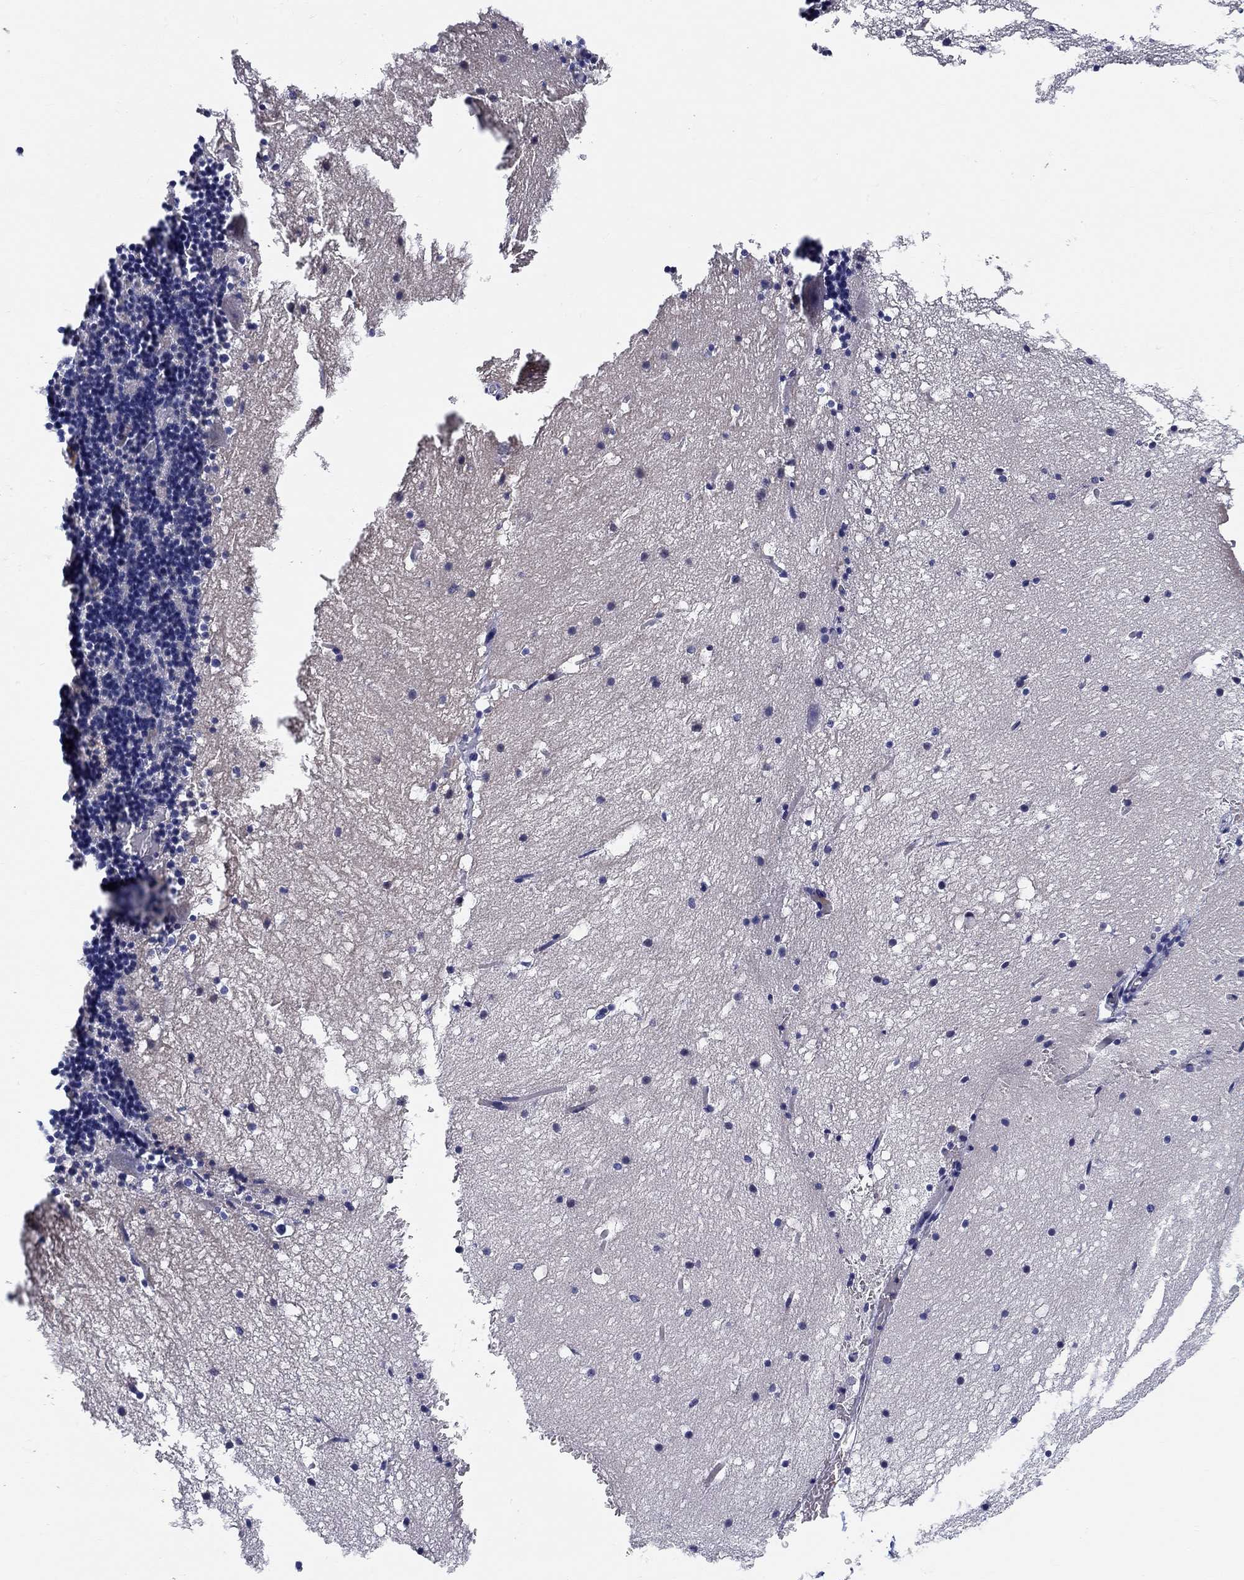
{"staining": {"intensity": "negative", "quantity": "none", "location": "none"}, "tissue": "cerebellum", "cell_type": "Cells in granular layer", "image_type": "normal", "snomed": [{"axis": "morphology", "description": "Normal tissue, NOS"}, {"axis": "topography", "description": "Cerebellum"}], "caption": "The photomicrograph demonstrates no significant expression in cells in granular layer of cerebellum.", "gene": "GRIA3", "patient": {"sex": "male", "age": 37}}